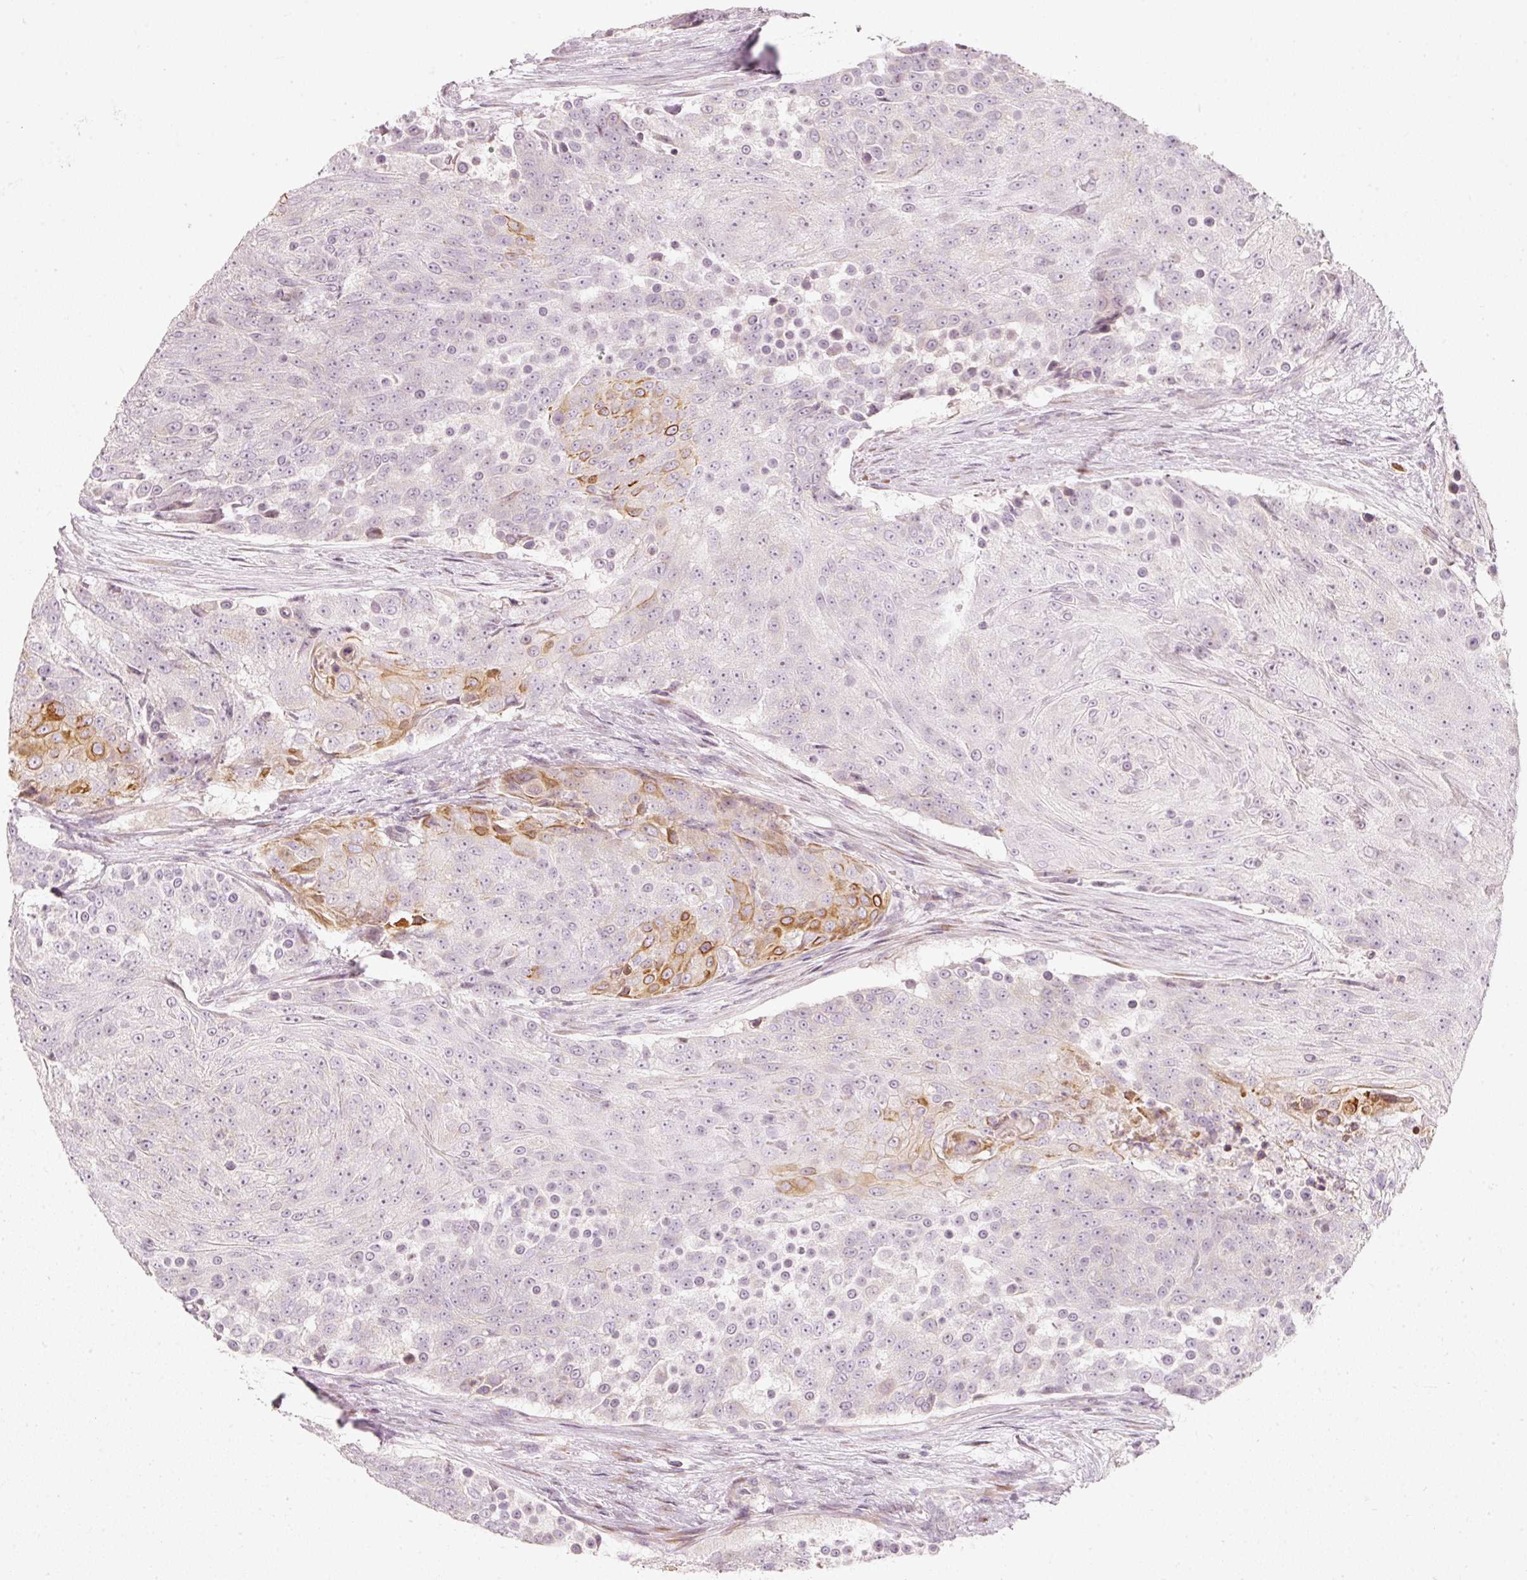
{"staining": {"intensity": "moderate", "quantity": "<25%", "location": "cytoplasmic/membranous"}, "tissue": "urothelial cancer", "cell_type": "Tumor cells", "image_type": "cancer", "snomed": [{"axis": "morphology", "description": "Urothelial carcinoma, High grade"}, {"axis": "topography", "description": "Urinary bladder"}], "caption": "IHC (DAB) staining of human high-grade urothelial carcinoma demonstrates moderate cytoplasmic/membranous protein staining in approximately <25% of tumor cells.", "gene": "SLC20A1", "patient": {"sex": "female", "age": 63}}